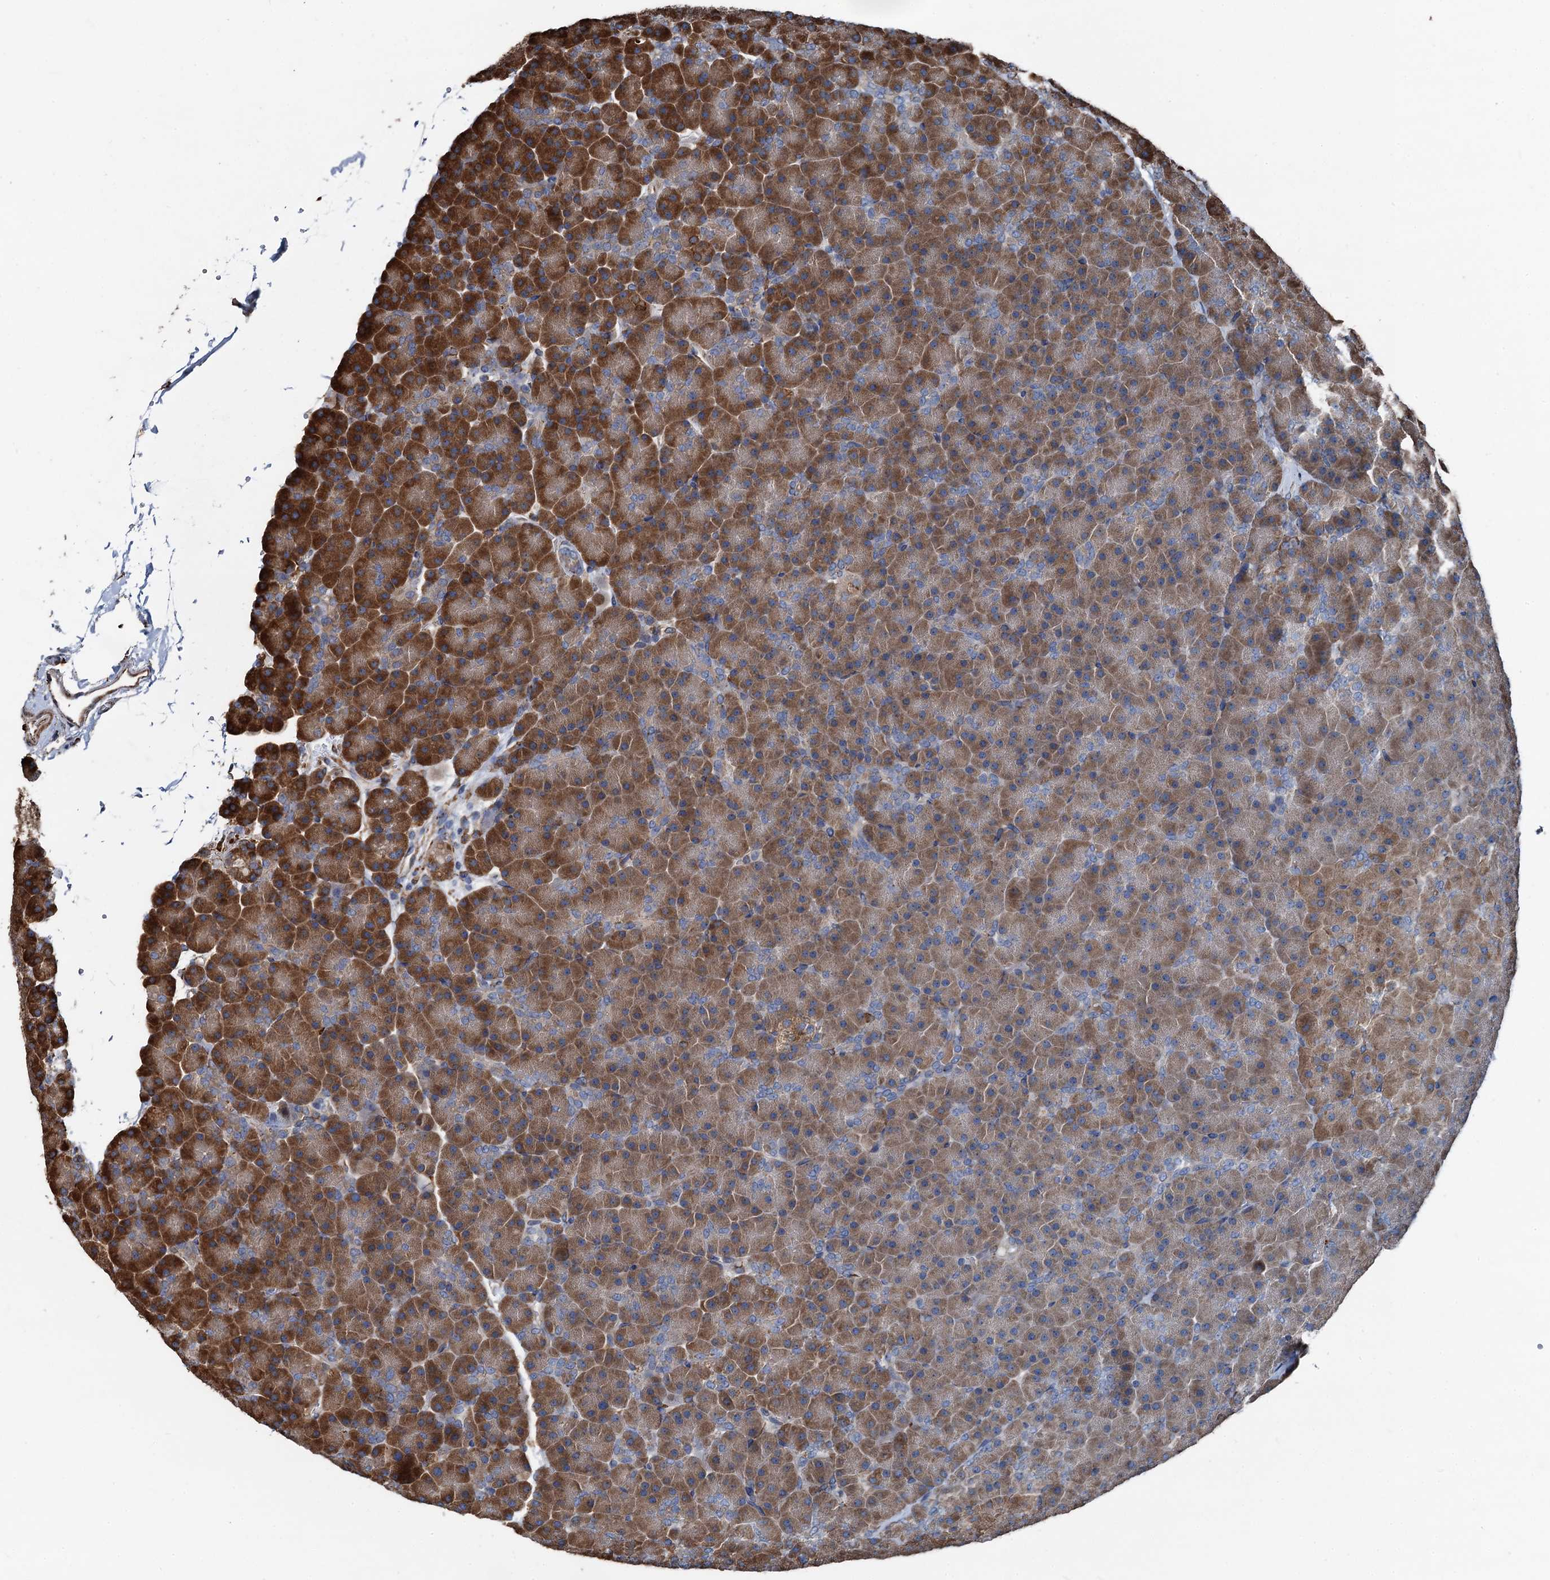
{"staining": {"intensity": "strong", "quantity": ">75%", "location": "cytoplasmic/membranous"}, "tissue": "pancreas", "cell_type": "Exocrine glandular cells", "image_type": "normal", "snomed": [{"axis": "morphology", "description": "Normal tissue, NOS"}, {"axis": "topography", "description": "Pancreas"}], "caption": "Strong cytoplasmic/membranous protein expression is present in about >75% of exocrine glandular cells in pancreas. (DAB (3,3'-diaminobenzidine) IHC, brown staining for protein, blue staining for nuclei).", "gene": "NEURL1B", "patient": {"sex": "male", "age": 36}}